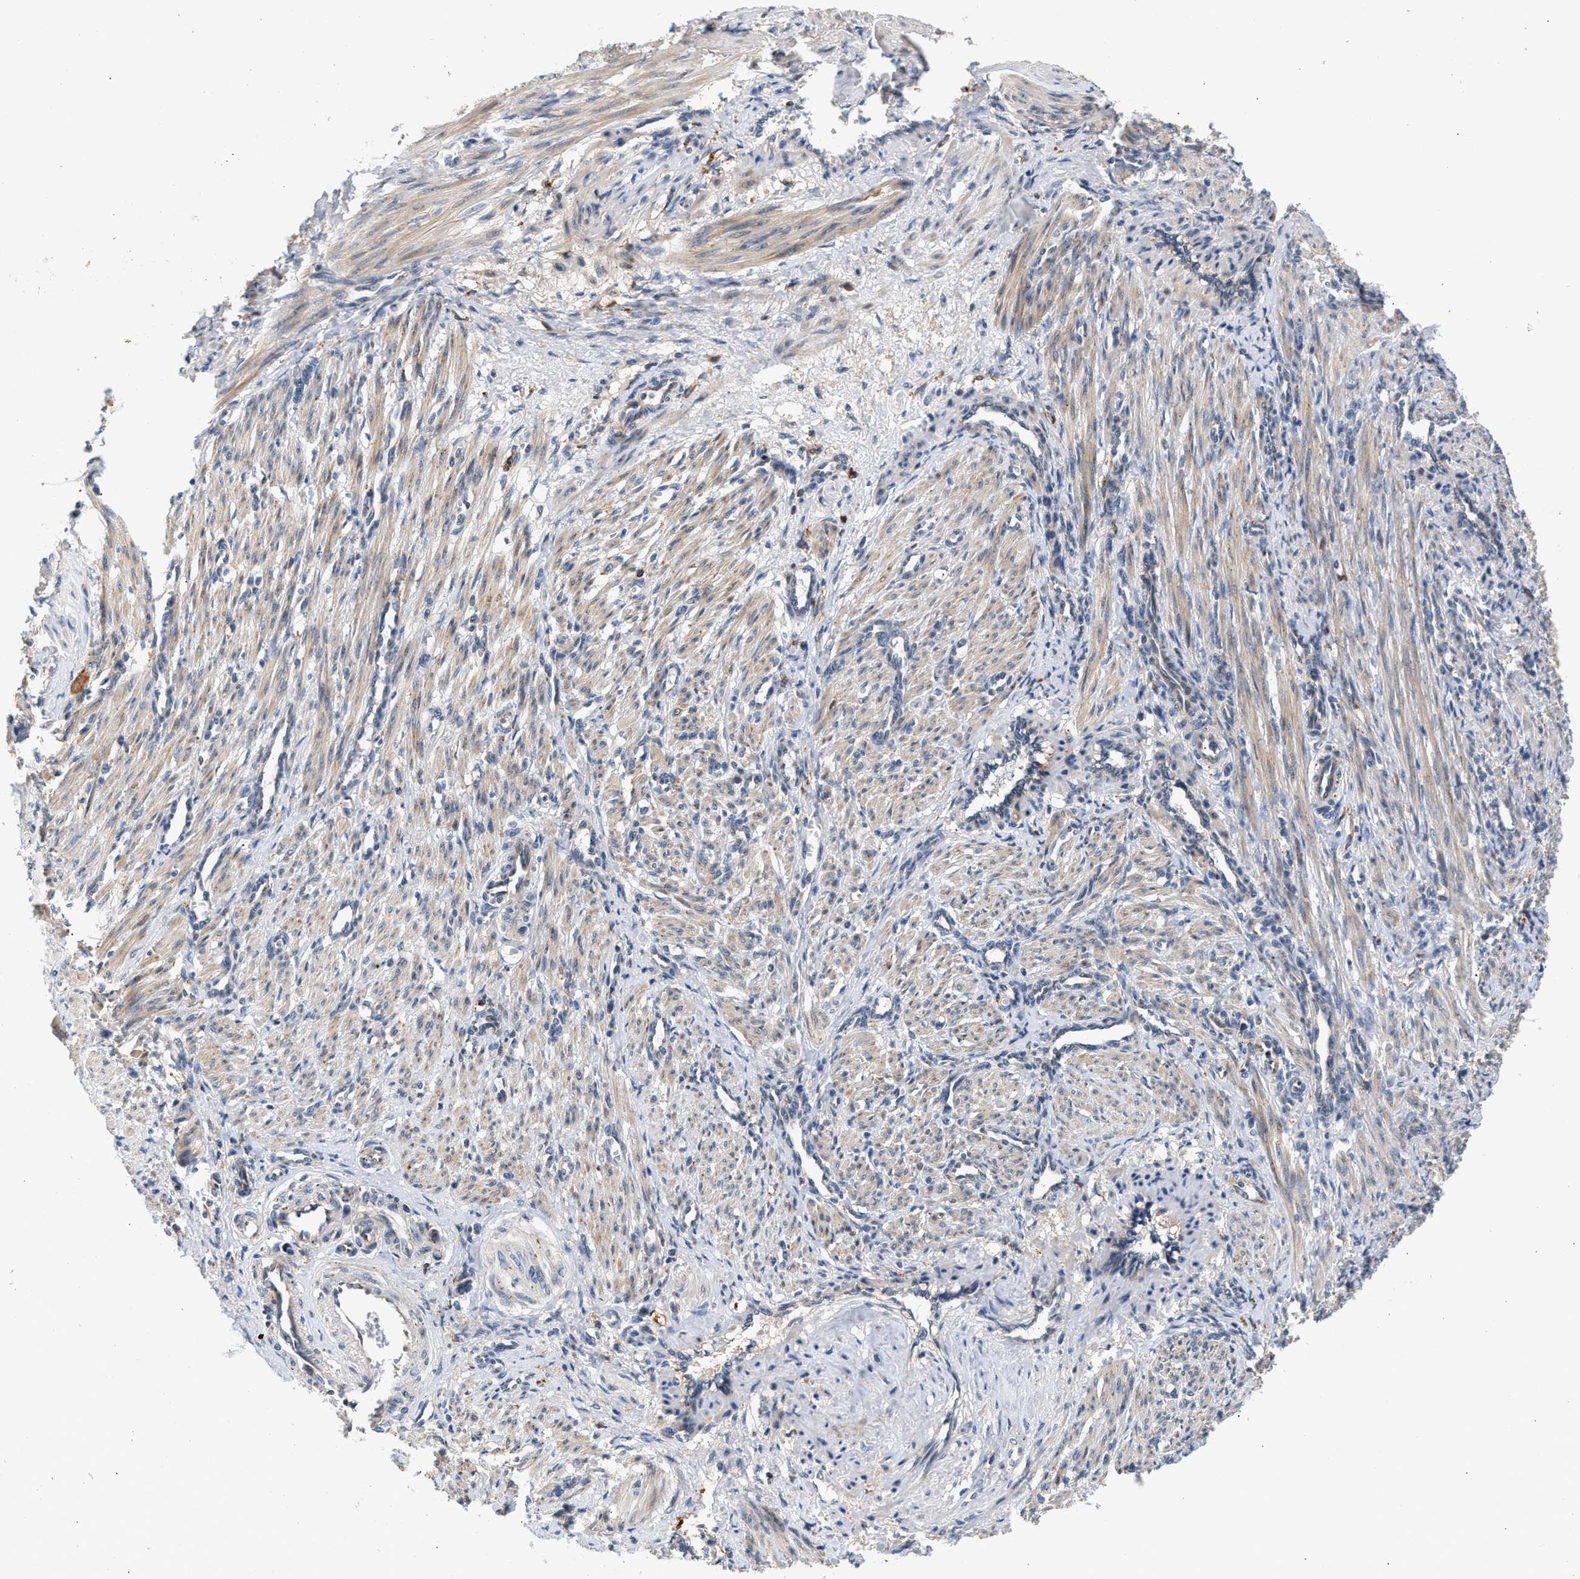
{"staining": {"intensity": "weak", "quantity": "<25%", "location": "cytoplasmic/membranous"}, "tissue": "smooth muscle", "cell_type": "Smooth muscle cells", "image_type": "normal", "snomed": [{"axis": "morphology", "description": "Normal tissue, NOS"}, {"axis": "topography", "description": "Endometrium"}], "caption": "Immunohistochemistry histopathology image of normal human smooth muscle stained for a protein (brown), which shows no positivity in smooth muscle cells.", "gene": "PPM1L", "patient": {"sex": "female", "age": 33}}